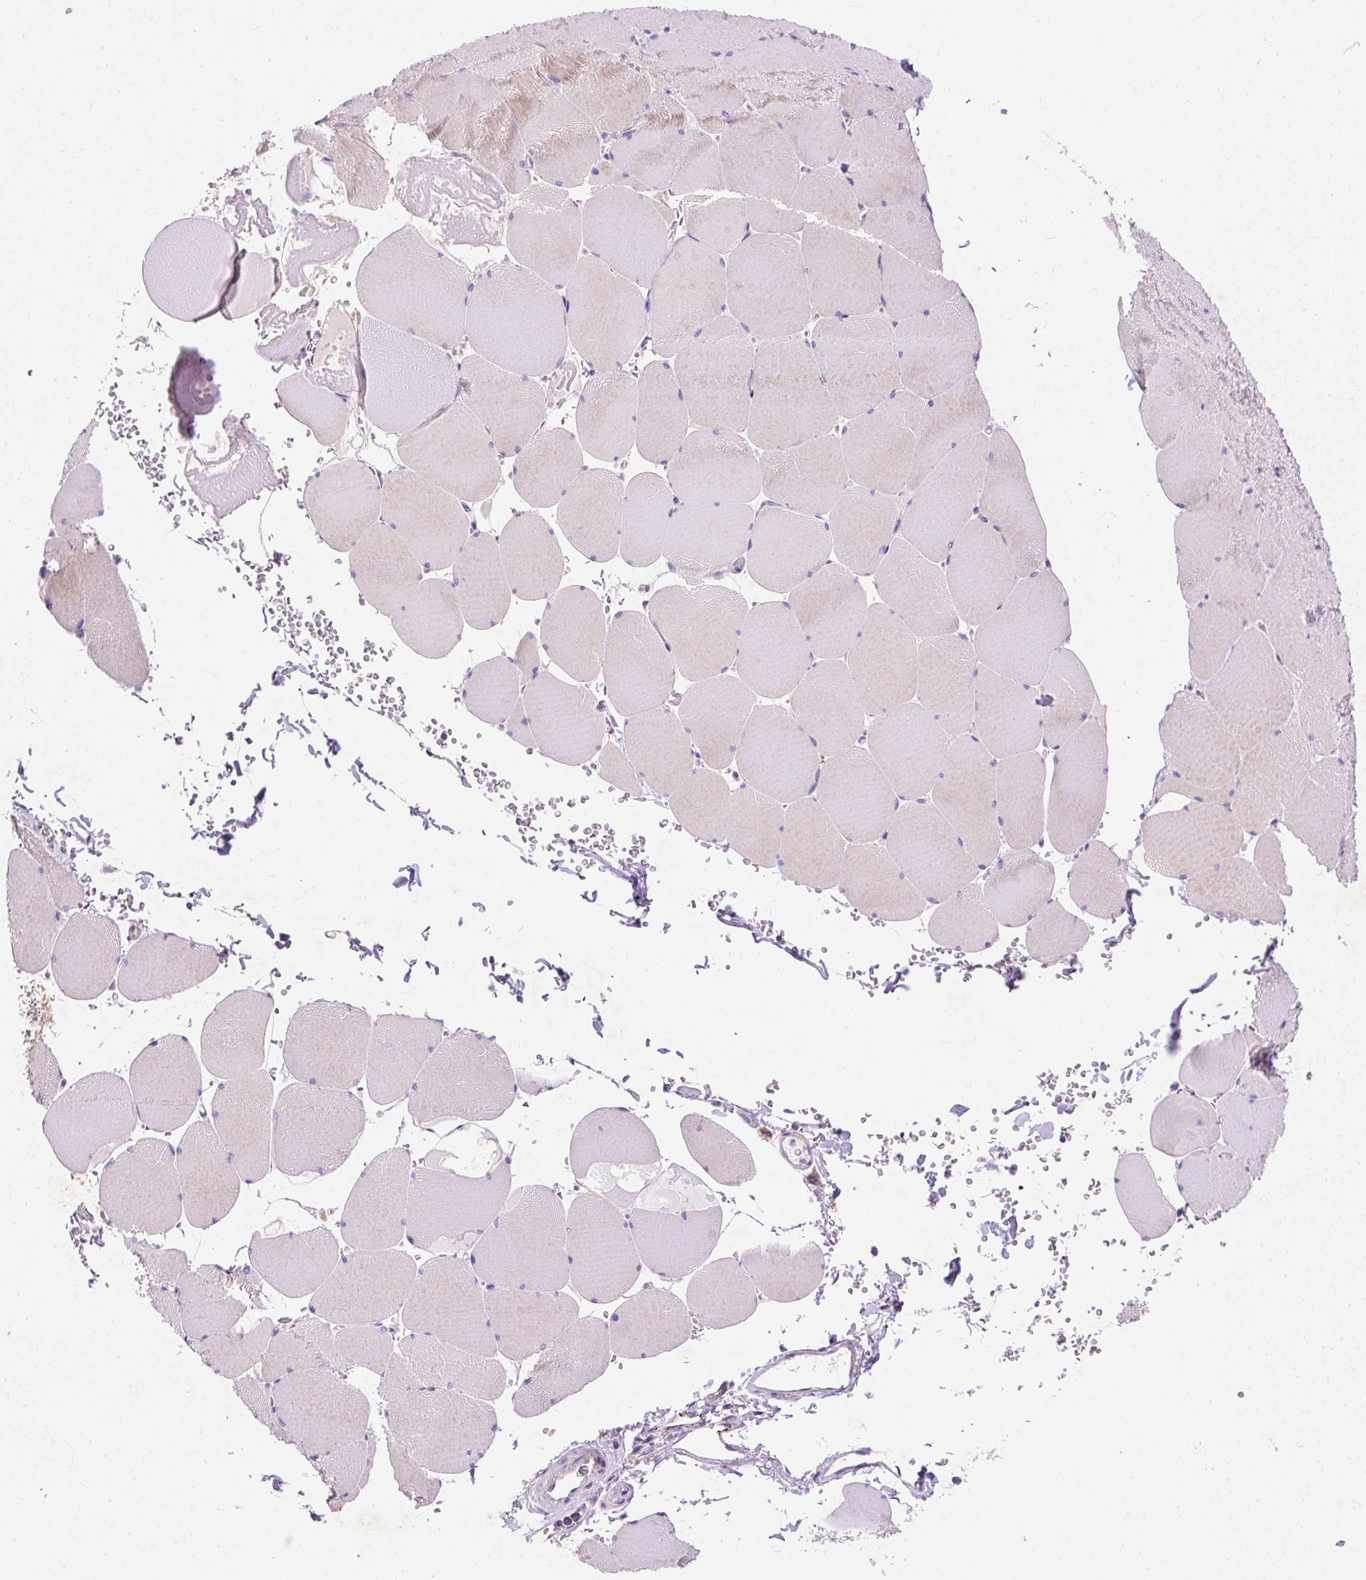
{"staining": {"intensity": "strong", "quantity": "25%-75%", "location": "cytoplasmic/membranous"}, "tissue": "skeletal muscle", "cell_type": "Myocytes", "image_type": "normal", "snomed": [{"axis": "morphology", "description": "Normal tissue, NOS"}, {"axis": "topography", "description": "Skeletal muscle"}, {"axis": "topography", "description": "Head-Neck"}], "caption": "This is an image of immunohistochemistry staining of benign skeletal muscle, which shows strong staining in the cytoplasmic/membranous of myocytes.", "gene": "OR4K15", "patient": {"sex": "male", "age": 66}}